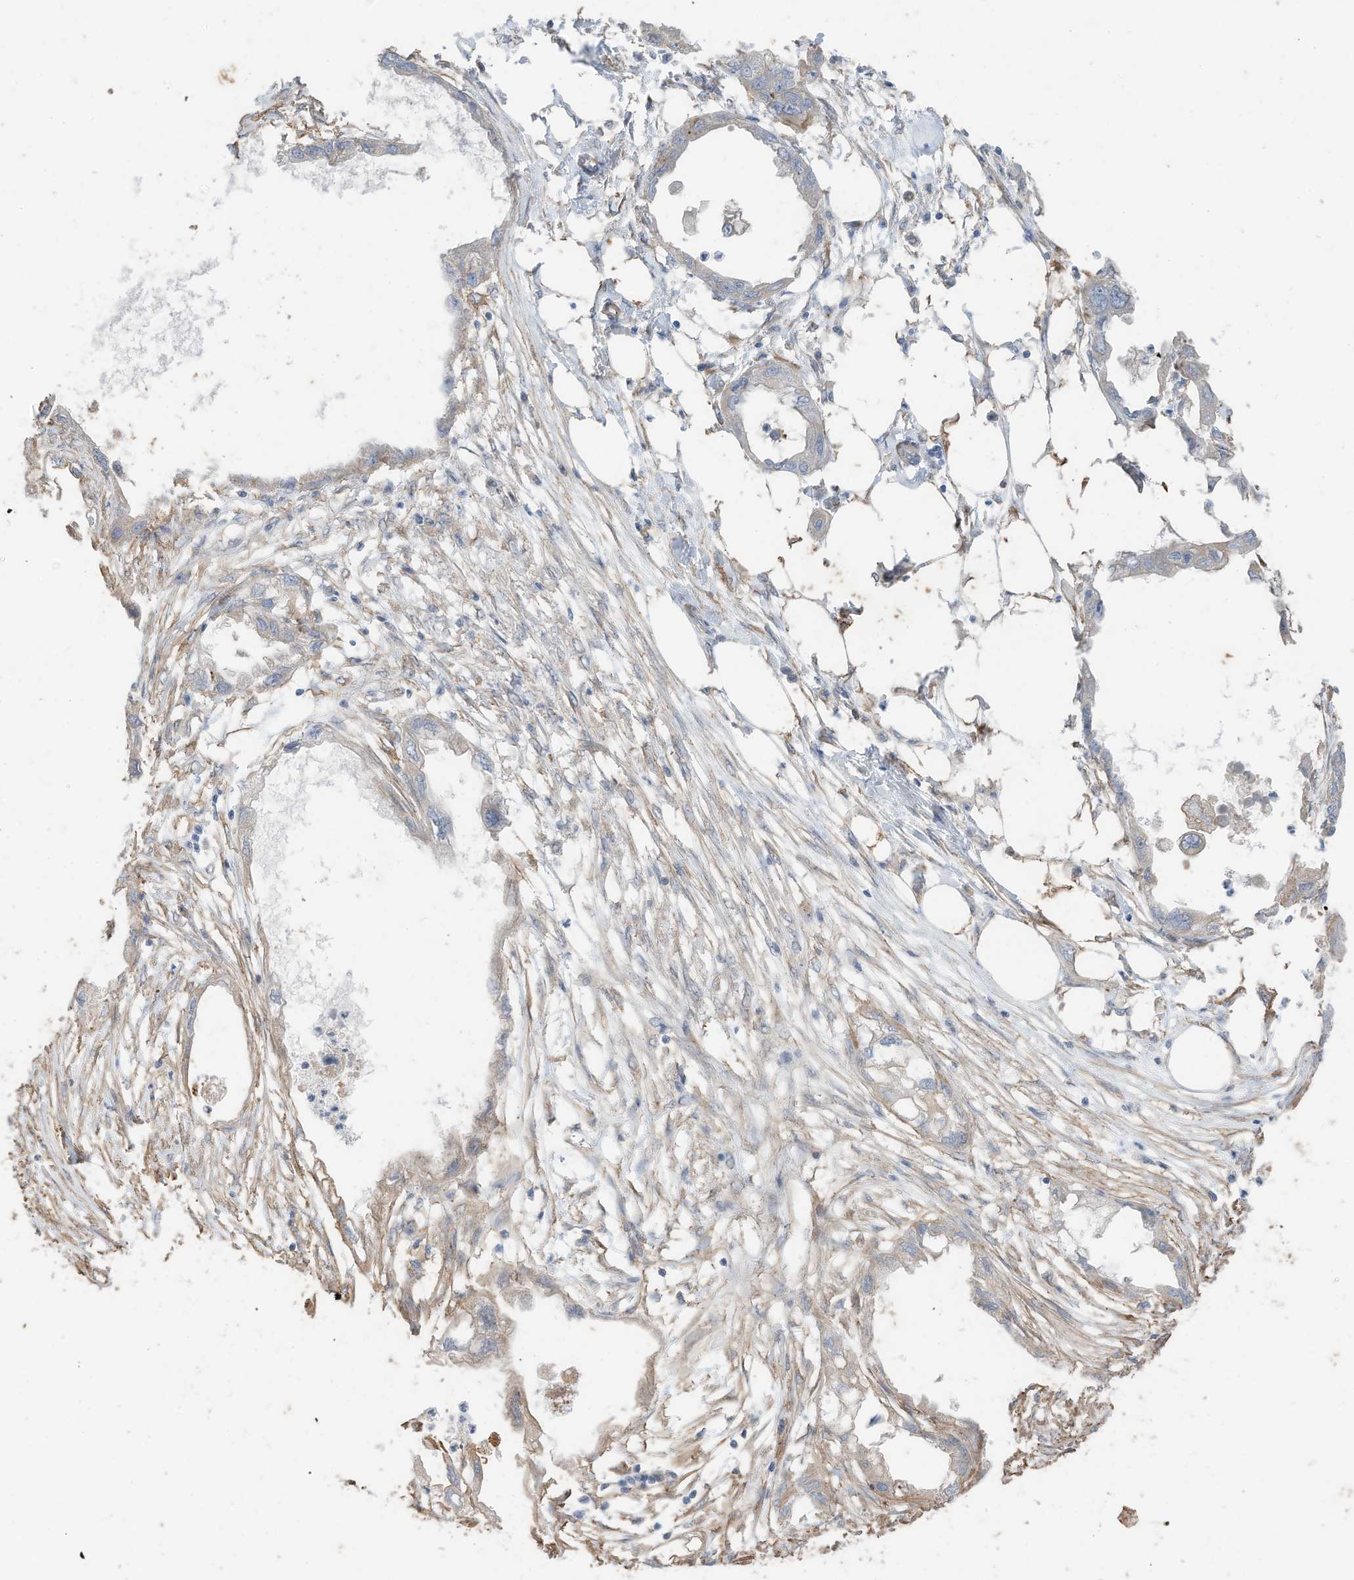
{"staining": {"intensity": "negative", "quantity": "none", "location": "none"}, "tissue": "endometrial cancer", "cell_type": "Tumor cells", "image_type": "cancer", "snomed": [{"axis": "morphology", "description": "Adenocarcinoma, NOS"}, {"axis": "morphology", "description": "Adenocarcinoma, metastatic, NOS"}, {"axis": "topography", "description": "Adipose tissue"}, {"axis": "topography", "description": "Endometrium"}], "caption": "An image of human adenocarcinoma (endometrial) is negative for staining in tumor cells.", "gene": "SLC17A7", "patient": {"sex": "female", "age": 67}}